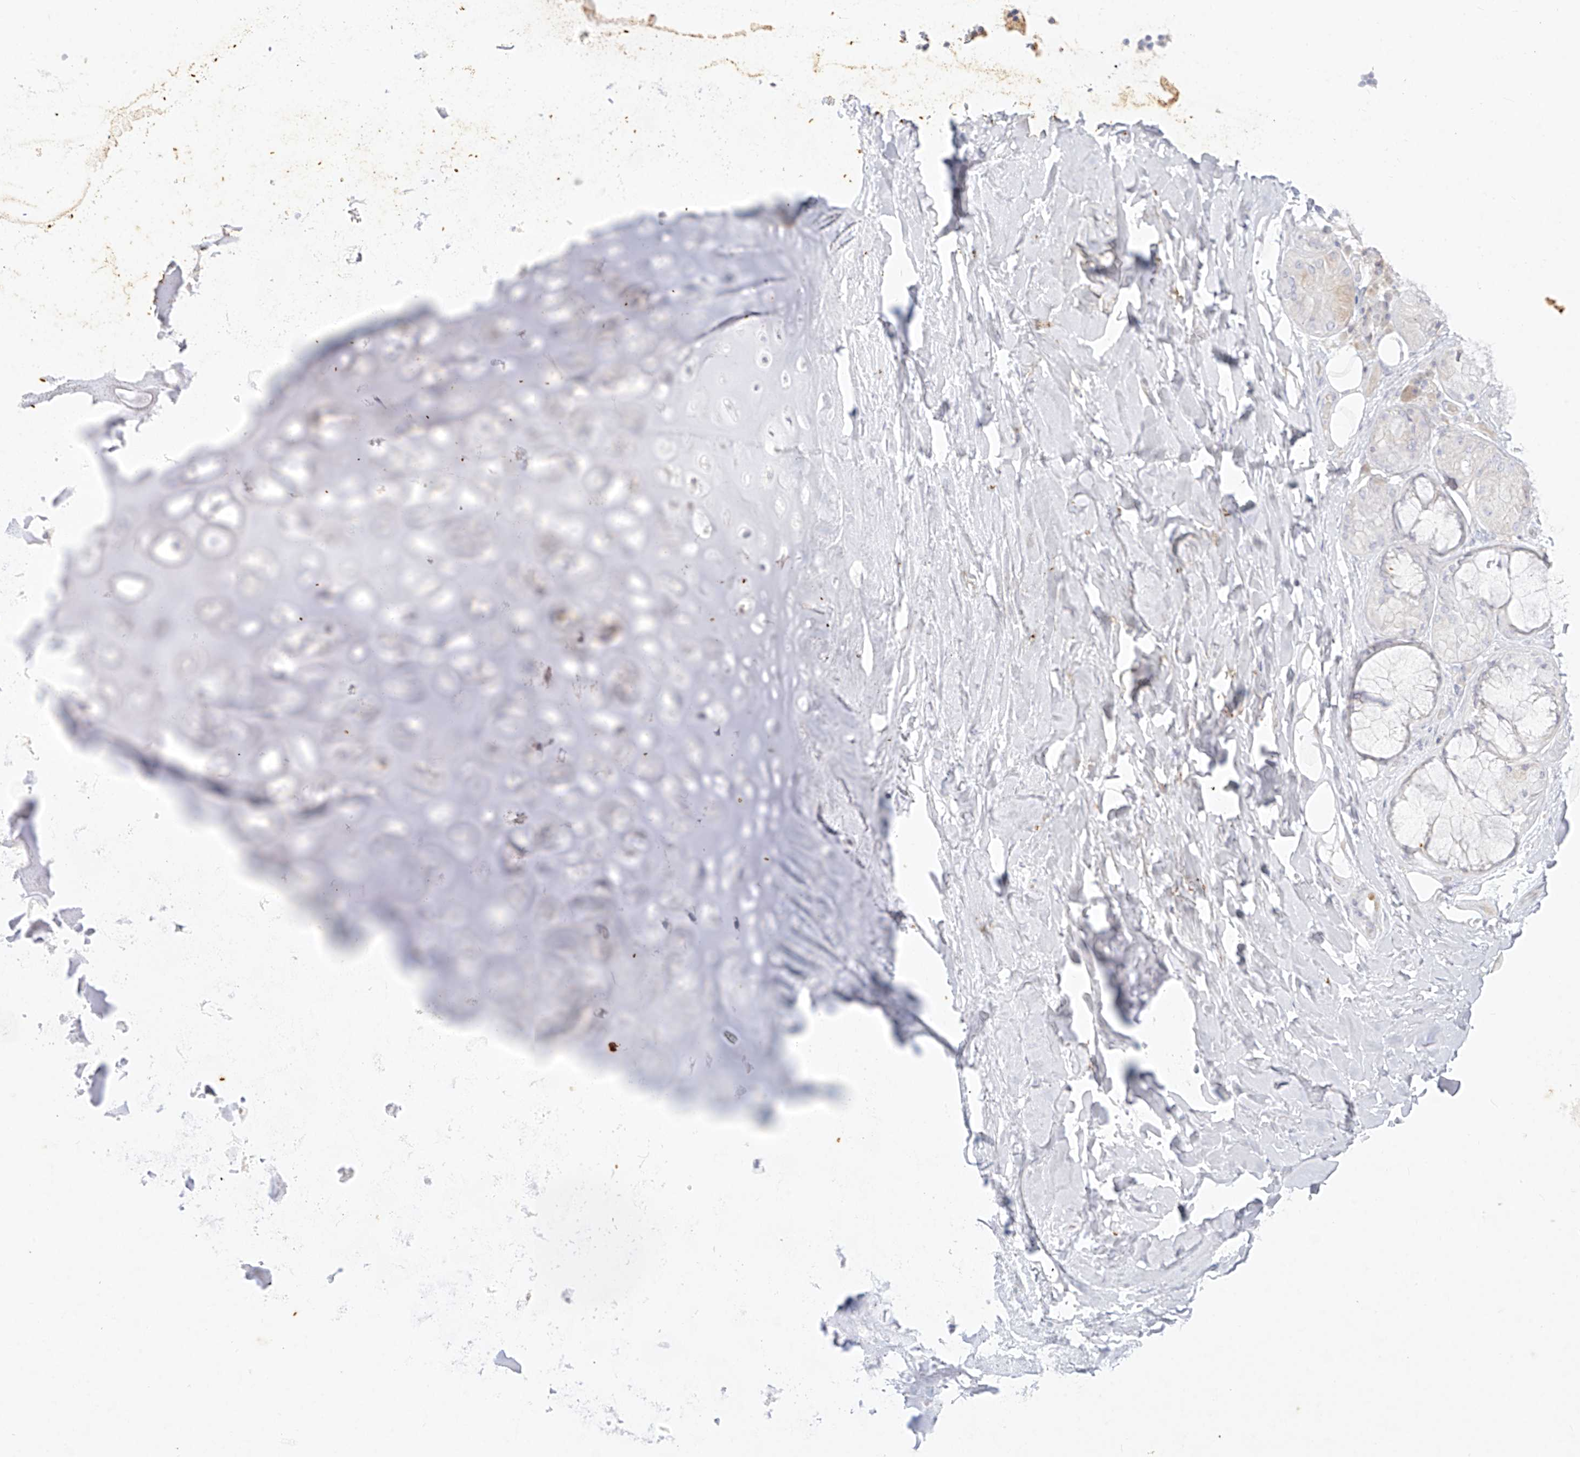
{"staining": {"intensity": "negative", "quantity": "none", "location": "none"}, "tissue": "adipose tissue", "cell_type": "Adipocytes", "image_type": "normal", "snomed": [{"axis": "morphology", "description": "Normal tissue, NOS"}, {"axis": "morphology", "description": "Squamous cell carcinoma, NOS"}, {"axis": "topography", "description": "Lymph node"}, {"axis": "topography", "description": "Bronchus"}, {"axis": "topography", "description": "Lung"}], "caption": "Adipose tissue stained for a protein using immunohistochemistry demonstrates no expression adipocytes.", "gene": "TGM4", "patient": {"sex": "male", "age": 66}}